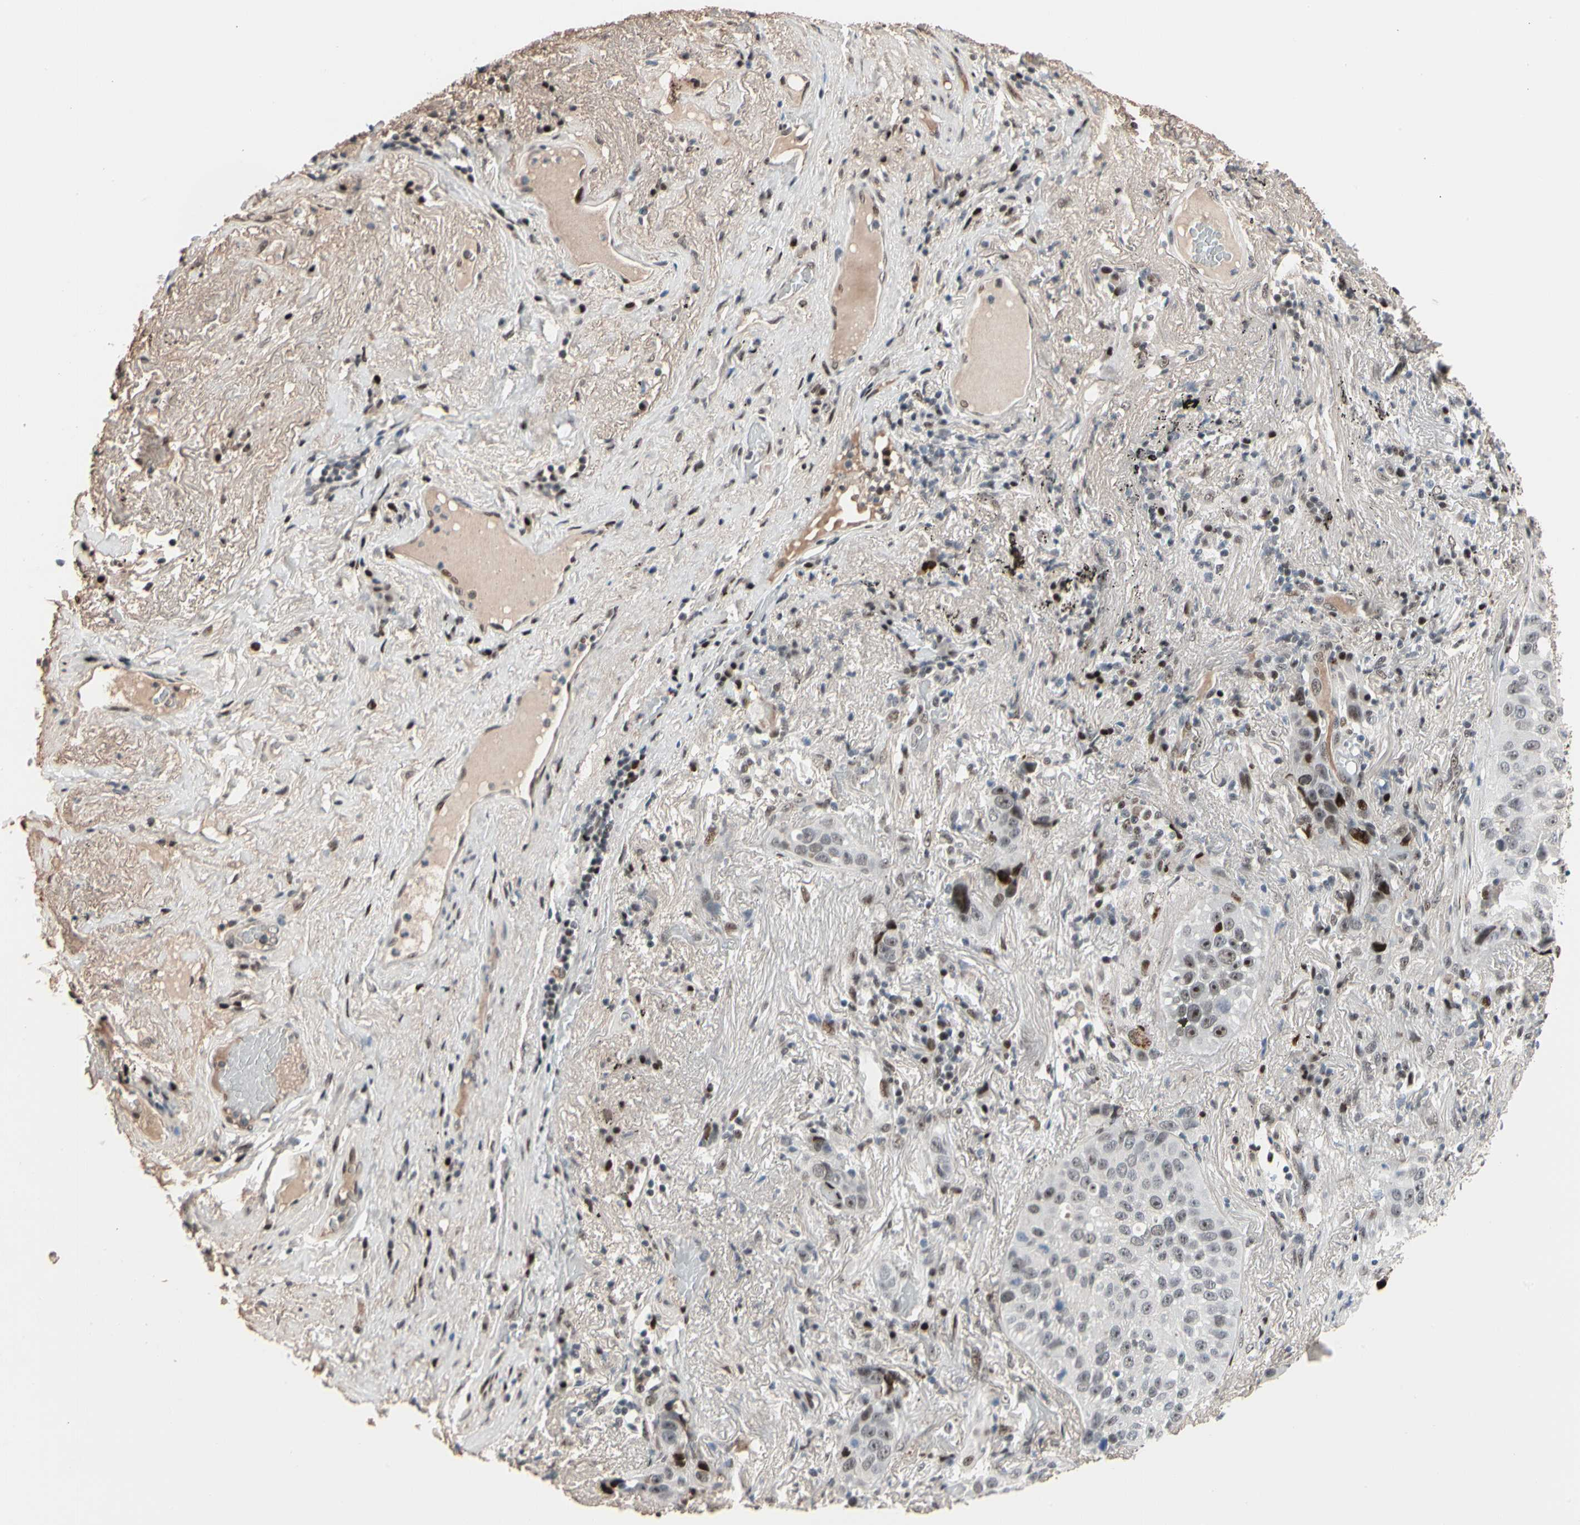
{"staining": {"intensity": "weak", "quantity": "25%-75%", "location": "nuclear"}, "tissue": "lung cancer", "cell_type": "Tumor cells", "image_type": "cancer", "snomed": [{"axis": "morphology", "description": "Squamous cell carcinoma, NOS"}, {"axis": "topography", "description": "Lung"}], "caption": "Human lung cancer stained with a protein marker reveals weak staining in tumor cells.", "gene": "FOXO3", "patient": {"sex": "male", "age": 57}}